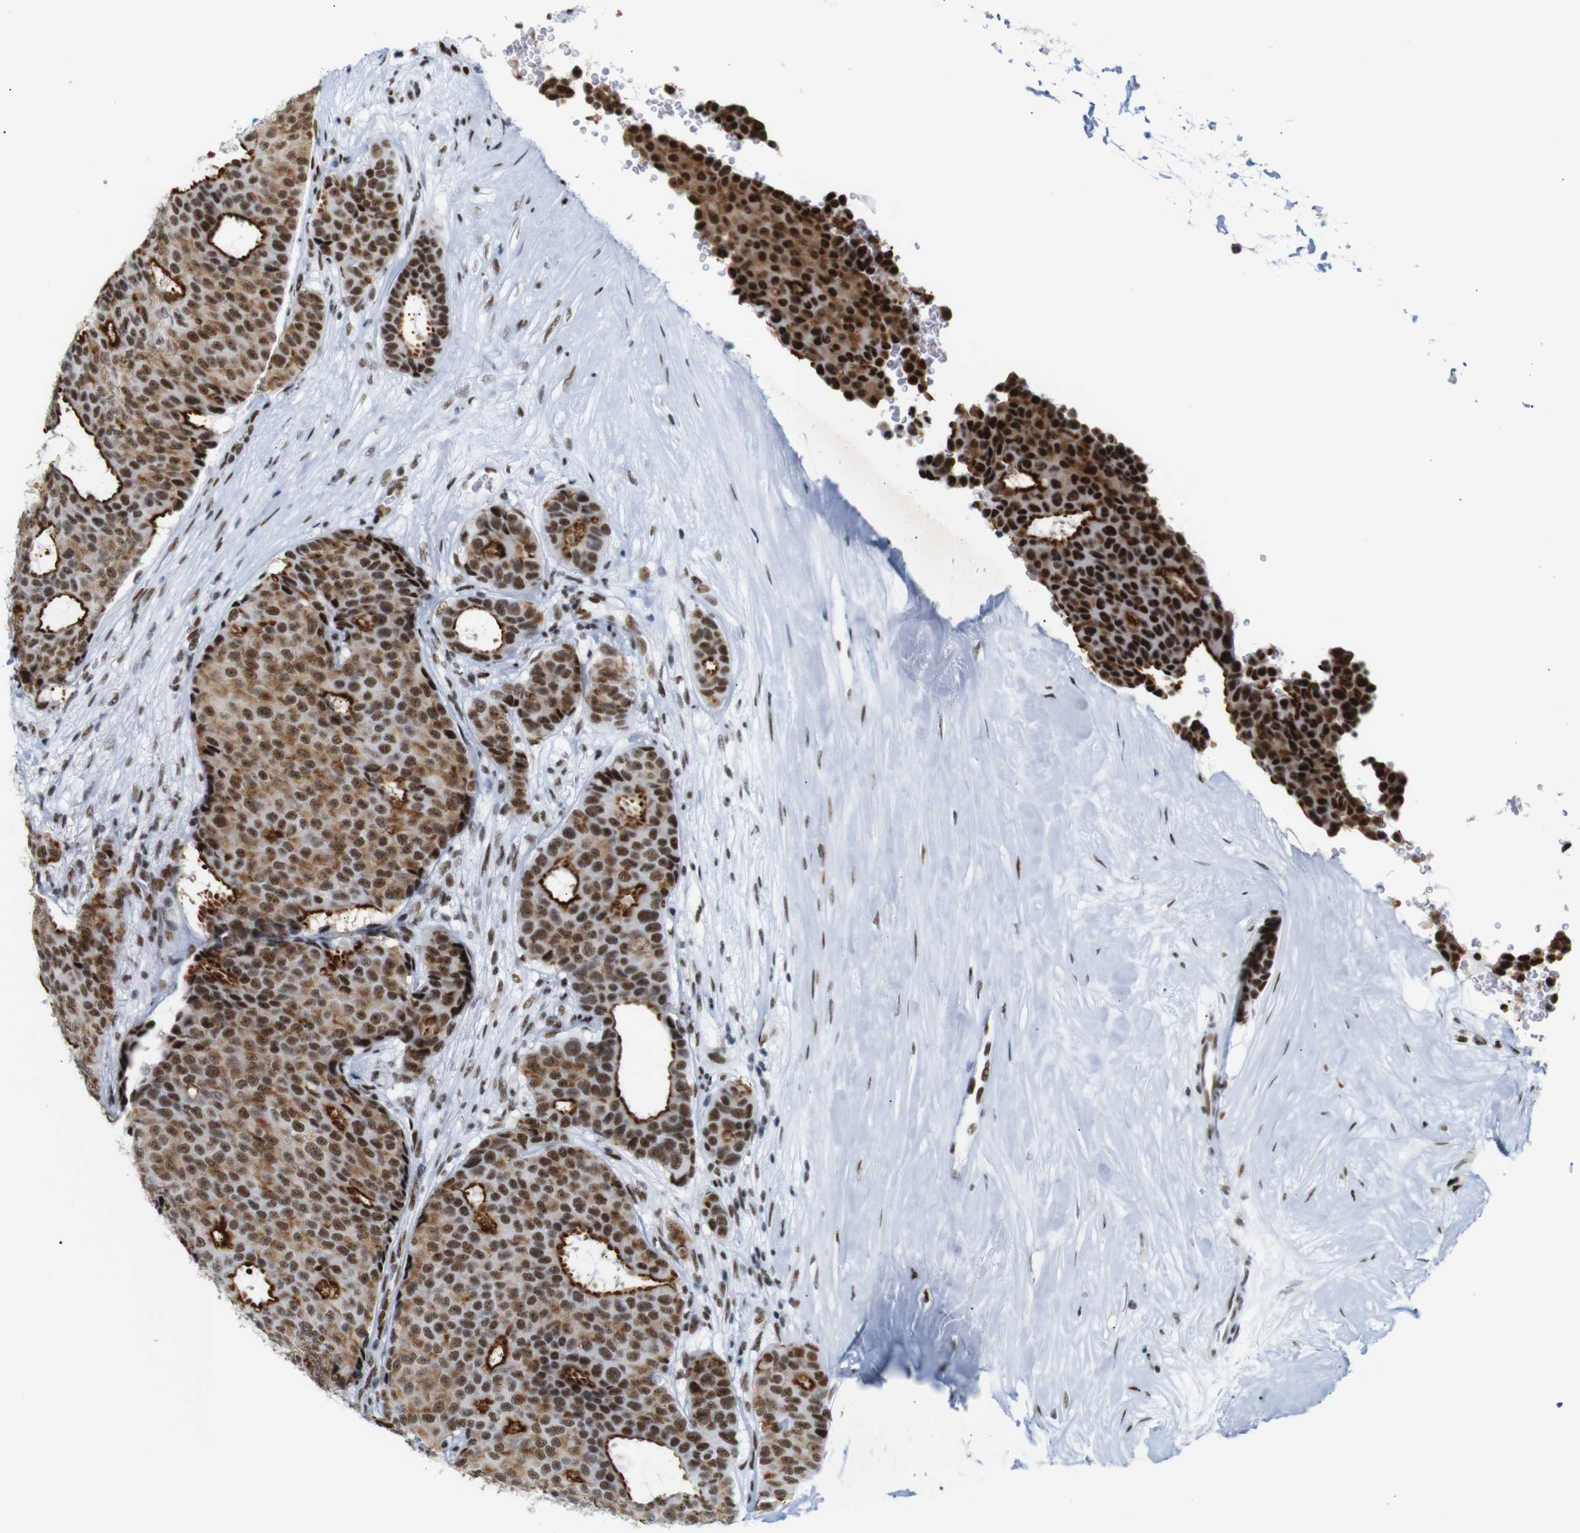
{"staining": {"intensity": "strong", "quantity": ">75%", "location": "cytoplasmic/membranous,nuclear"}, "tissue": "breast cancer", "cell_type": "Tumor cells", "image_type": "cancer", "snomed": [{"axis": "morphology", "description": "Duct carcinoma"}, {"axis": "topography", "description": "Breast"}], "caption": "Brown immunohistochemical staining in human invasive ductal carcinoma (breast) demonstrates strong cytoplasmic/membranous and nuclear expression in approximately >75% of tumor cells.", "gene": "TRA2B", "patient": {"sex": "female", "age": 75}}